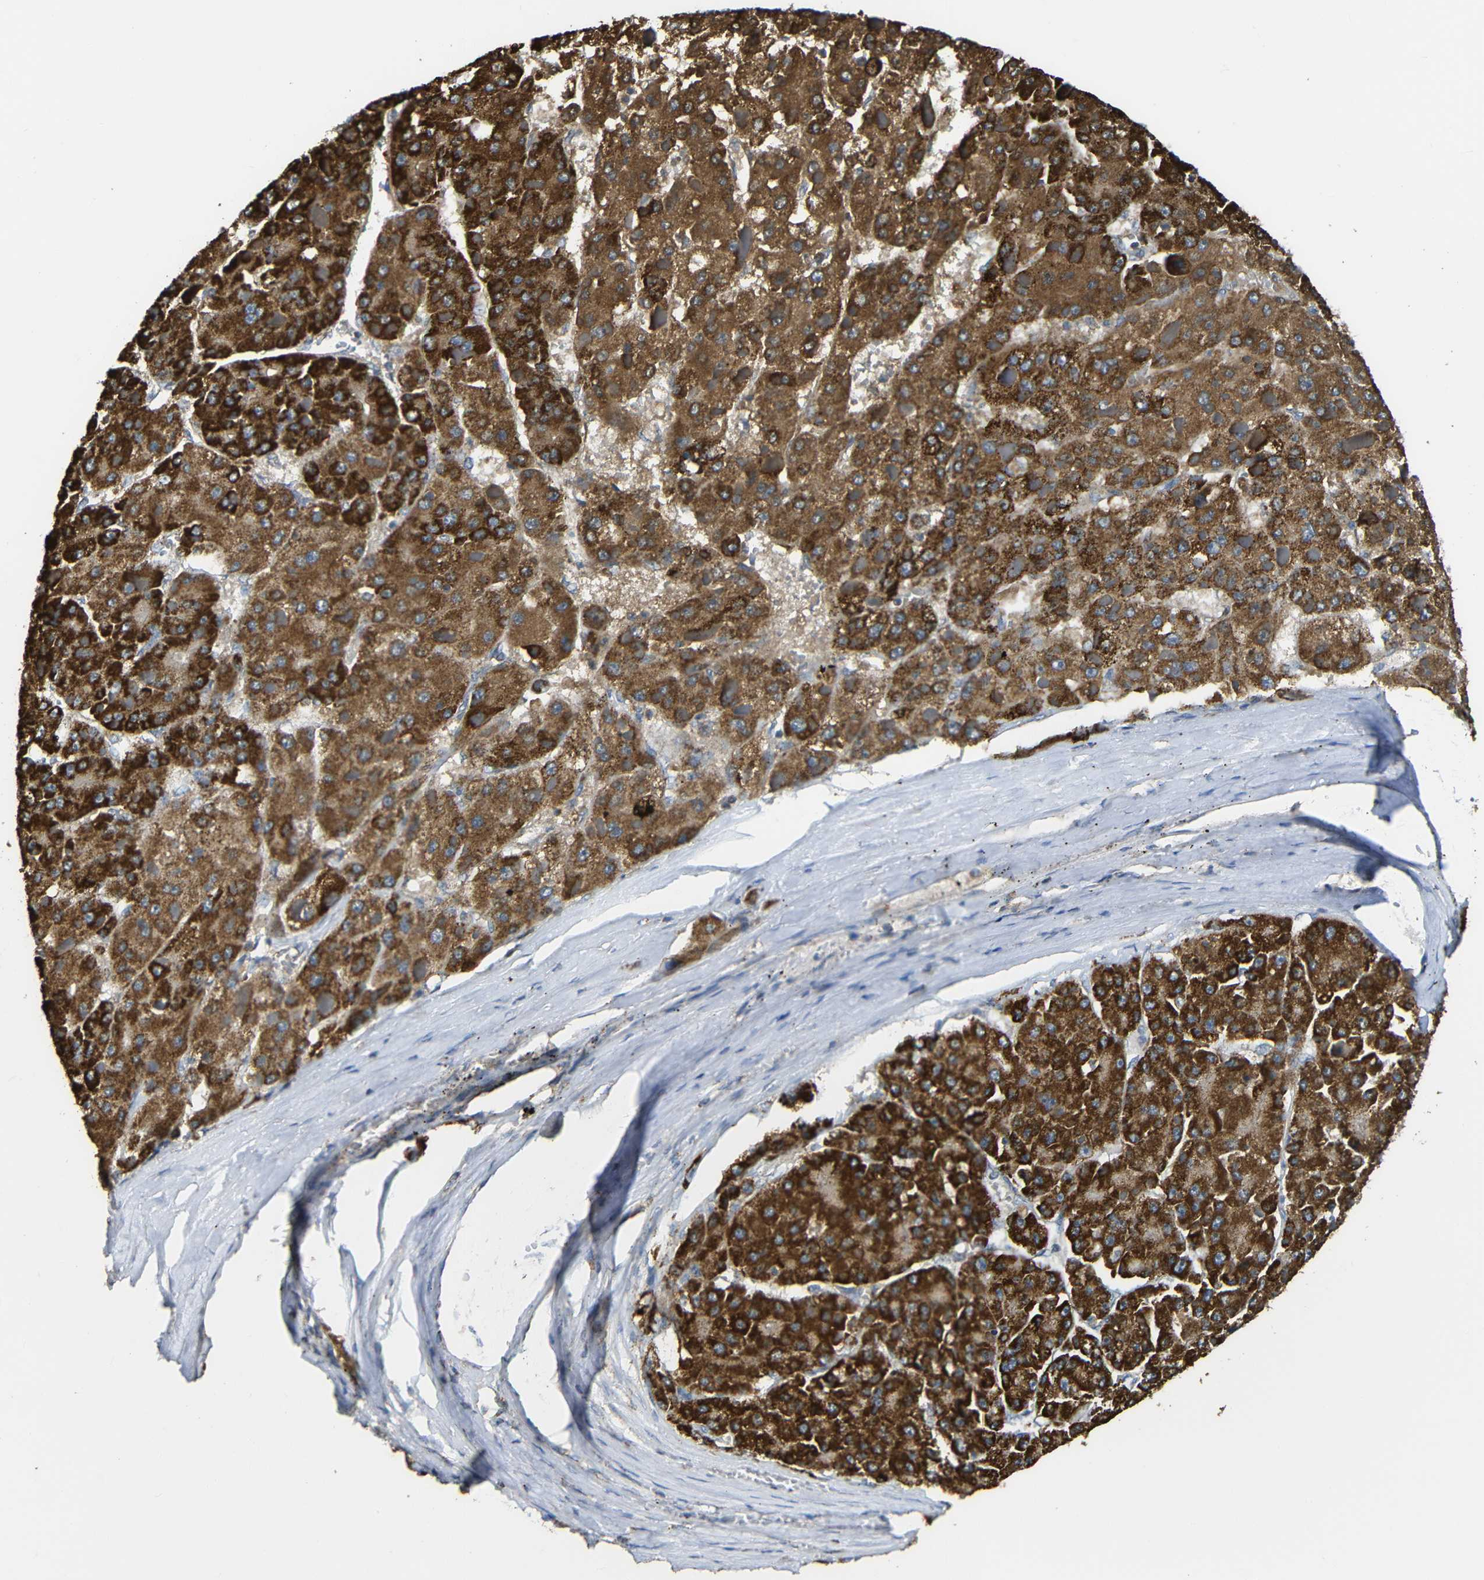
{"staining": {"intensity": "strong", "quantity": ">75%", "location": "cytoplasmic/membranous"}, "tissue": "liver cancer", "cell_type": "Tumor cells", "image_type": "cancer", "snomed": [{"axis": "morphology", "description": "Carcinoma, Hepatocellular, NOS"}, {"axis": "topography", "description": "Liver"}], "caption": "Protein staining of hepatocellular carcinoma (liver) tissue exhibits strong cytoplasmic/membranous expression in approximately >75% of tumor cells. (DAB (3,3'-diaminobenzidine) = brown stain, brightfield microscopy at high magnification).", "gene": "NR3C2", "patient": {"sex": "female", "age": 73}}